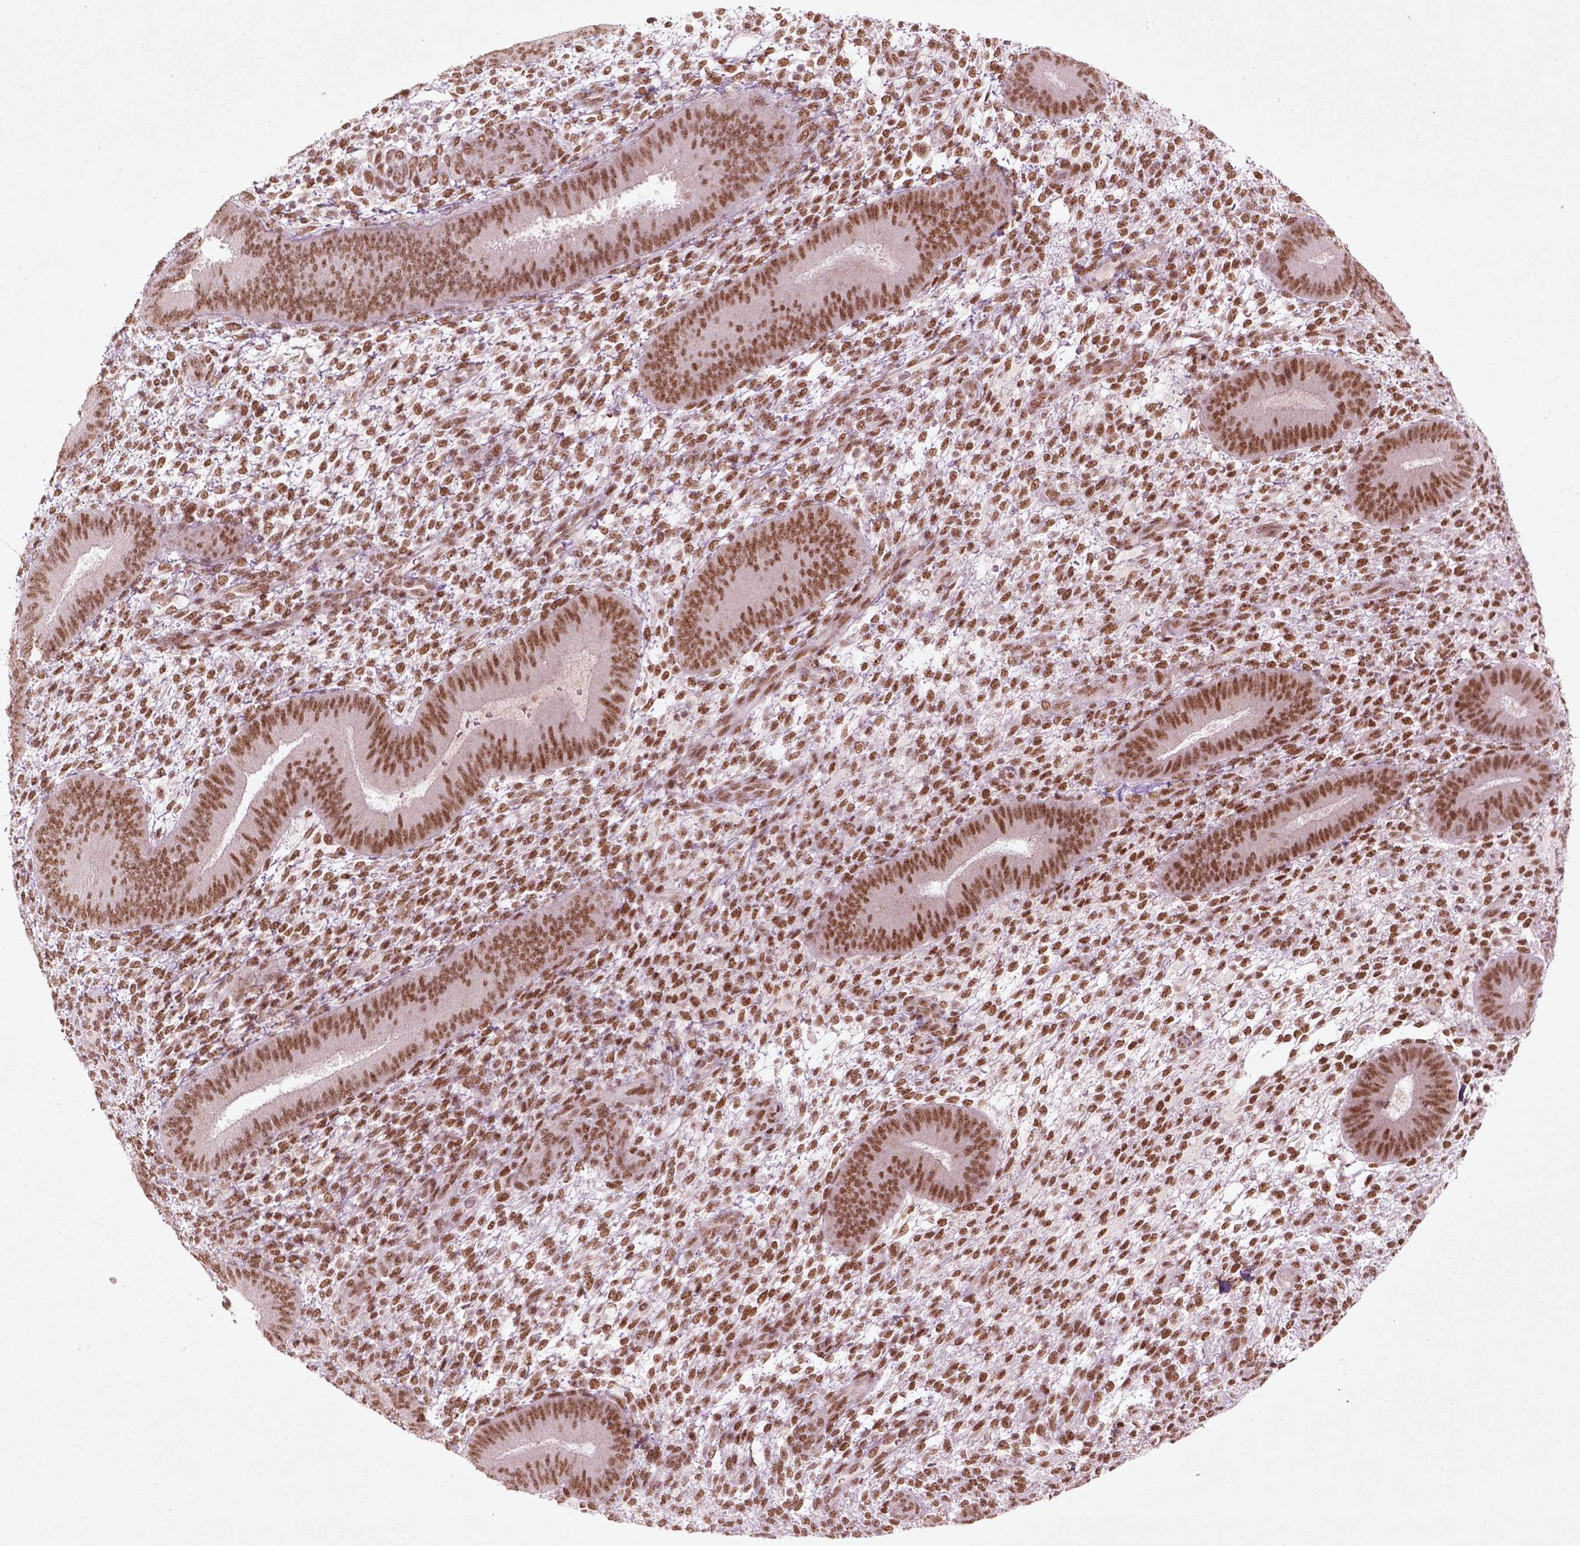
{"staining": {"intensity": "moderate", "quantity": ">75%", "location": "nuclear"}, "tissue": "endometrium", "cell_type": "Cells in endometrial stroma", "image_type": "normal", "snomed": [{"axis": "morphology", "description": "Normal tissue, NOS"}, {"axis": "topography", "description": "Endometrium"}], "caption": "Immunohistochemical staining of normal endometrium demonstrates medium levels of moderate nuclear positivity in approximately >75% of cells in endometrial stroma.", "gene": "HMG20B", "patient": {"sex": "female", "age": 39}}